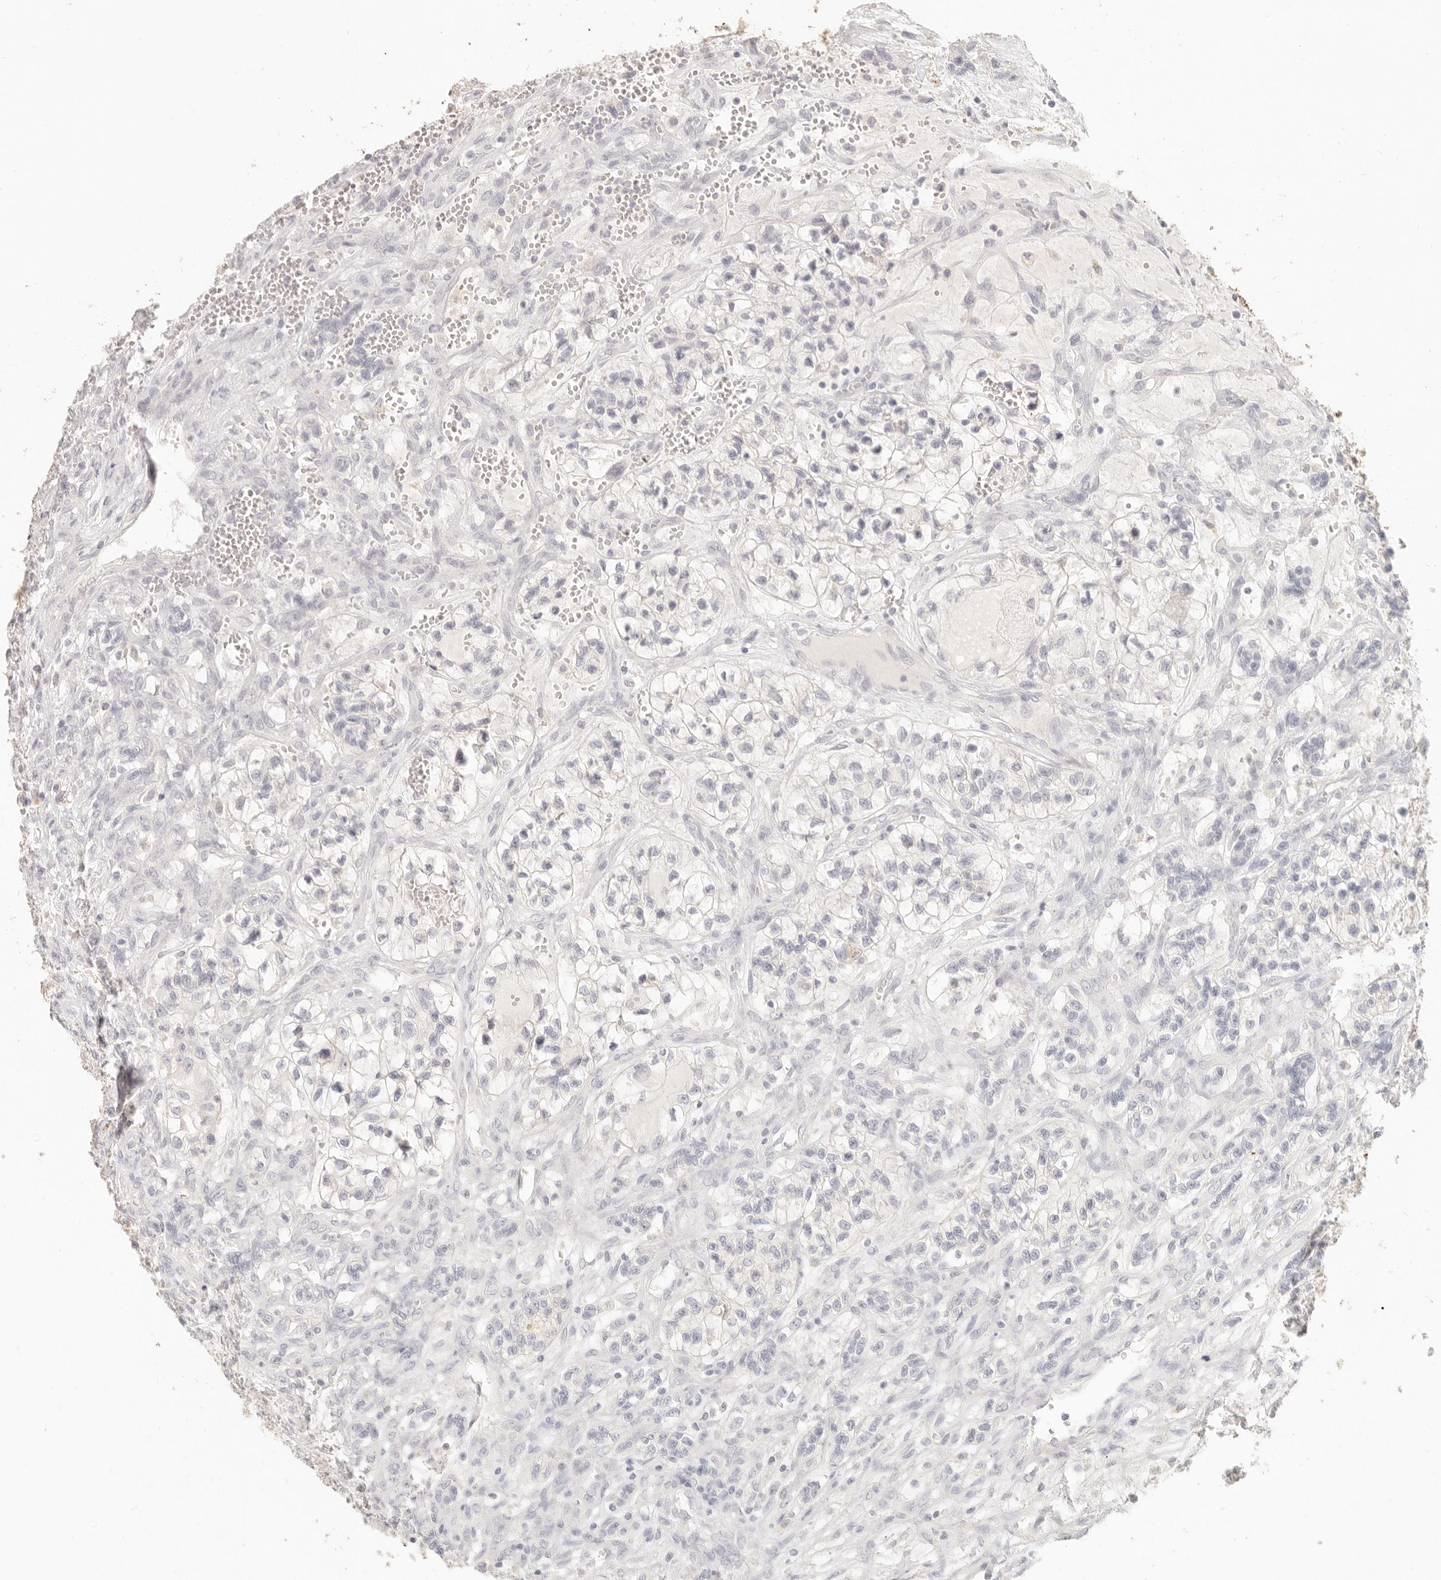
{"staining": {"intensity": "negative", "quantity": "none", "location": "none"}, "tissue": "renal cancer", "cell_type": "Tumor cells", "image_type": "cancer", "snomed": [{"axis": "morphology", "description": "Adenocarcinoma, NOS"}, {"axis": "topography", "description": "Kidney"}], "caption": "IHC photomicrograph of neoplastic tissue: adenocarcinoma (renal) stained with DAB exhibits no significant protein expression in tumor cells. (DAB IHC, high magnification).", "gene": "EPCAM", "patient": {"sex": "female", "age": 57}}